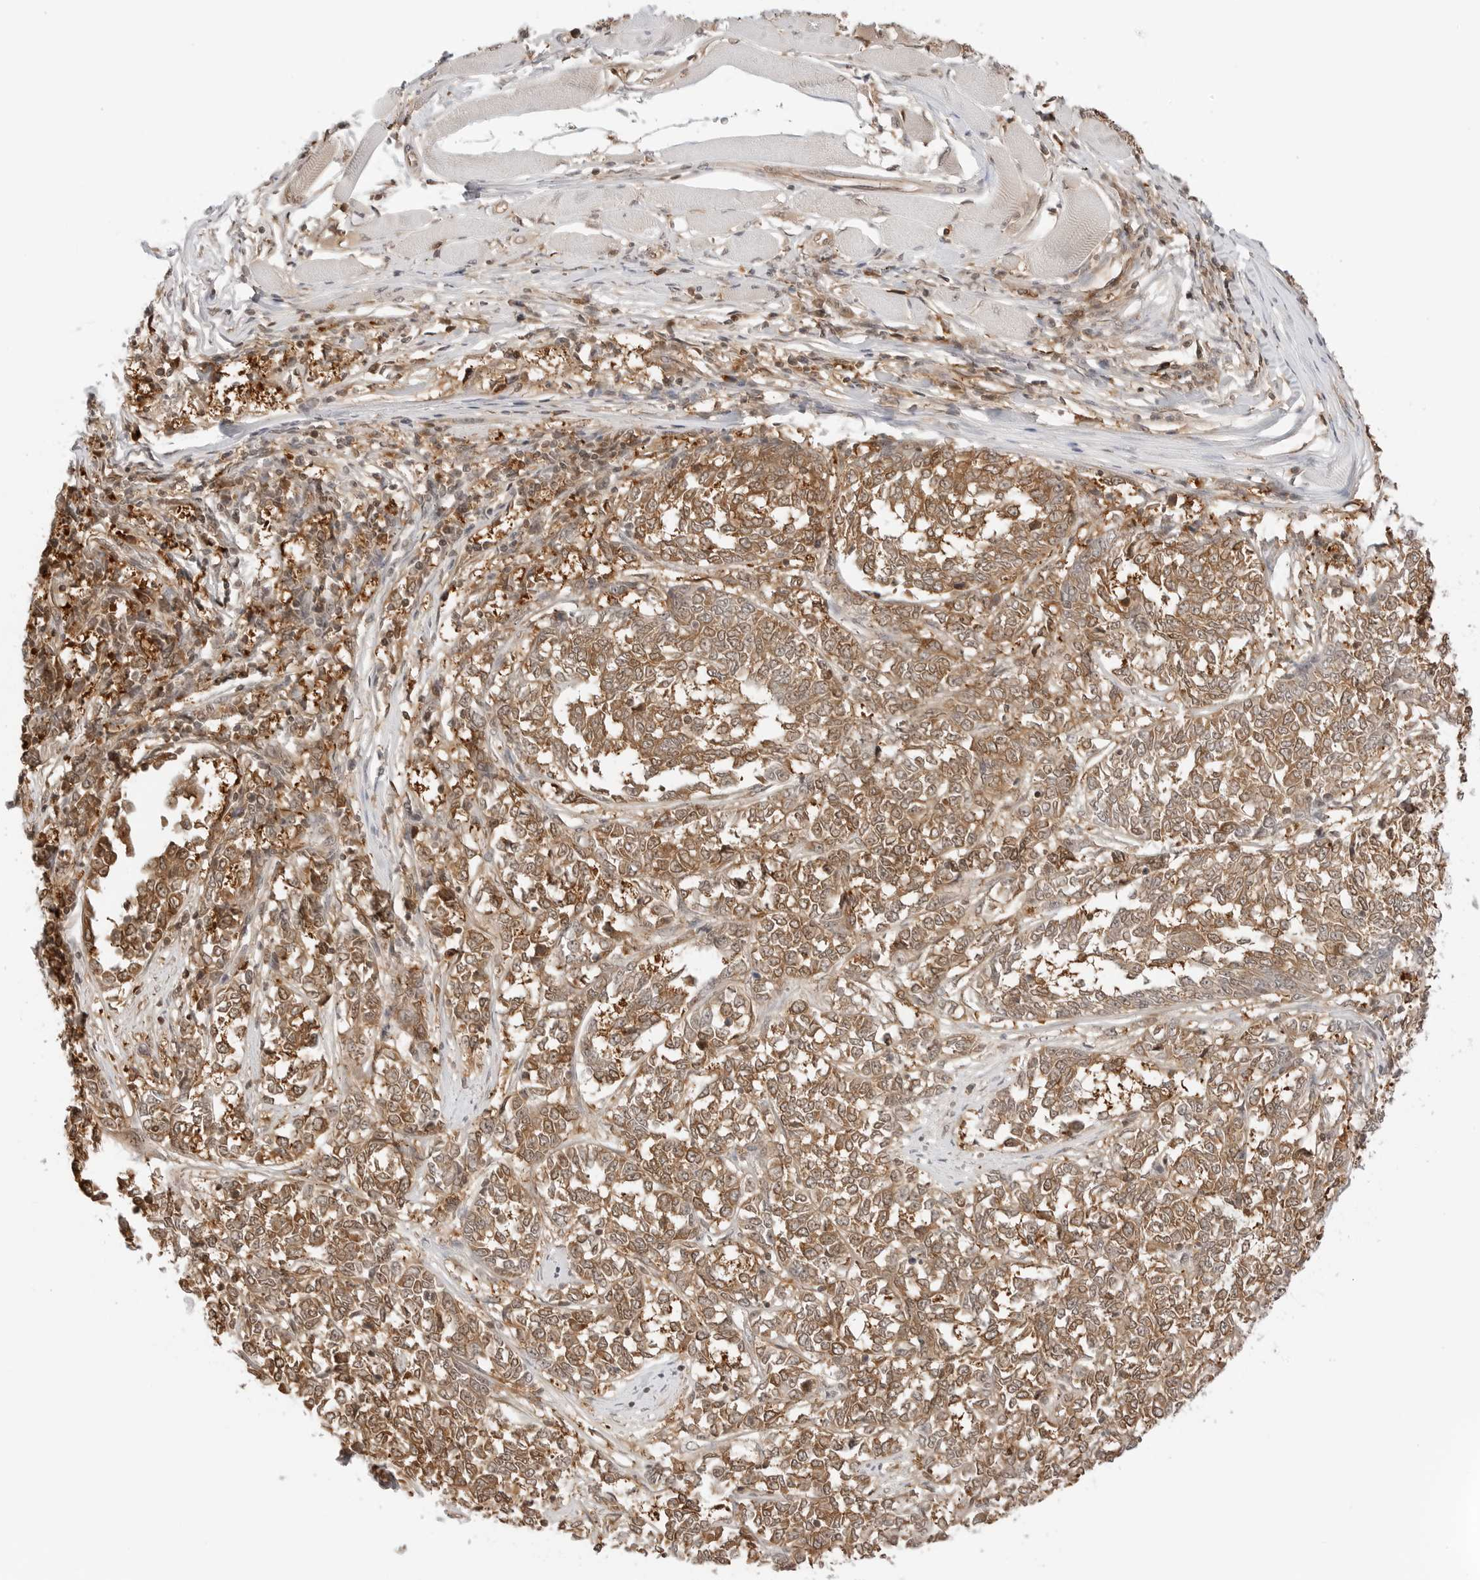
{"staining": {"intensity": "moderate", "quantity": ">75%", "location": "cytoplasmic/membranous"}, "tissue": "melanoma", "cell_type": "Tumor cells", "image_type": "cancer", "snomed": [{"axis": "morphology", "description": "Malignant melanoma, NOS"}, {"axis": "topography", "description": "Skin"}], "caption": "Immunohistochemistry (IHC) micrograph of human melanoma stained for a protein (brown), which reveals medium levels of moderate cytoplasmic/membranous positivity in approximately >75% of tumor cells.", "gene": "NUDC", "patient": {"sex": "female", "age": 72}}